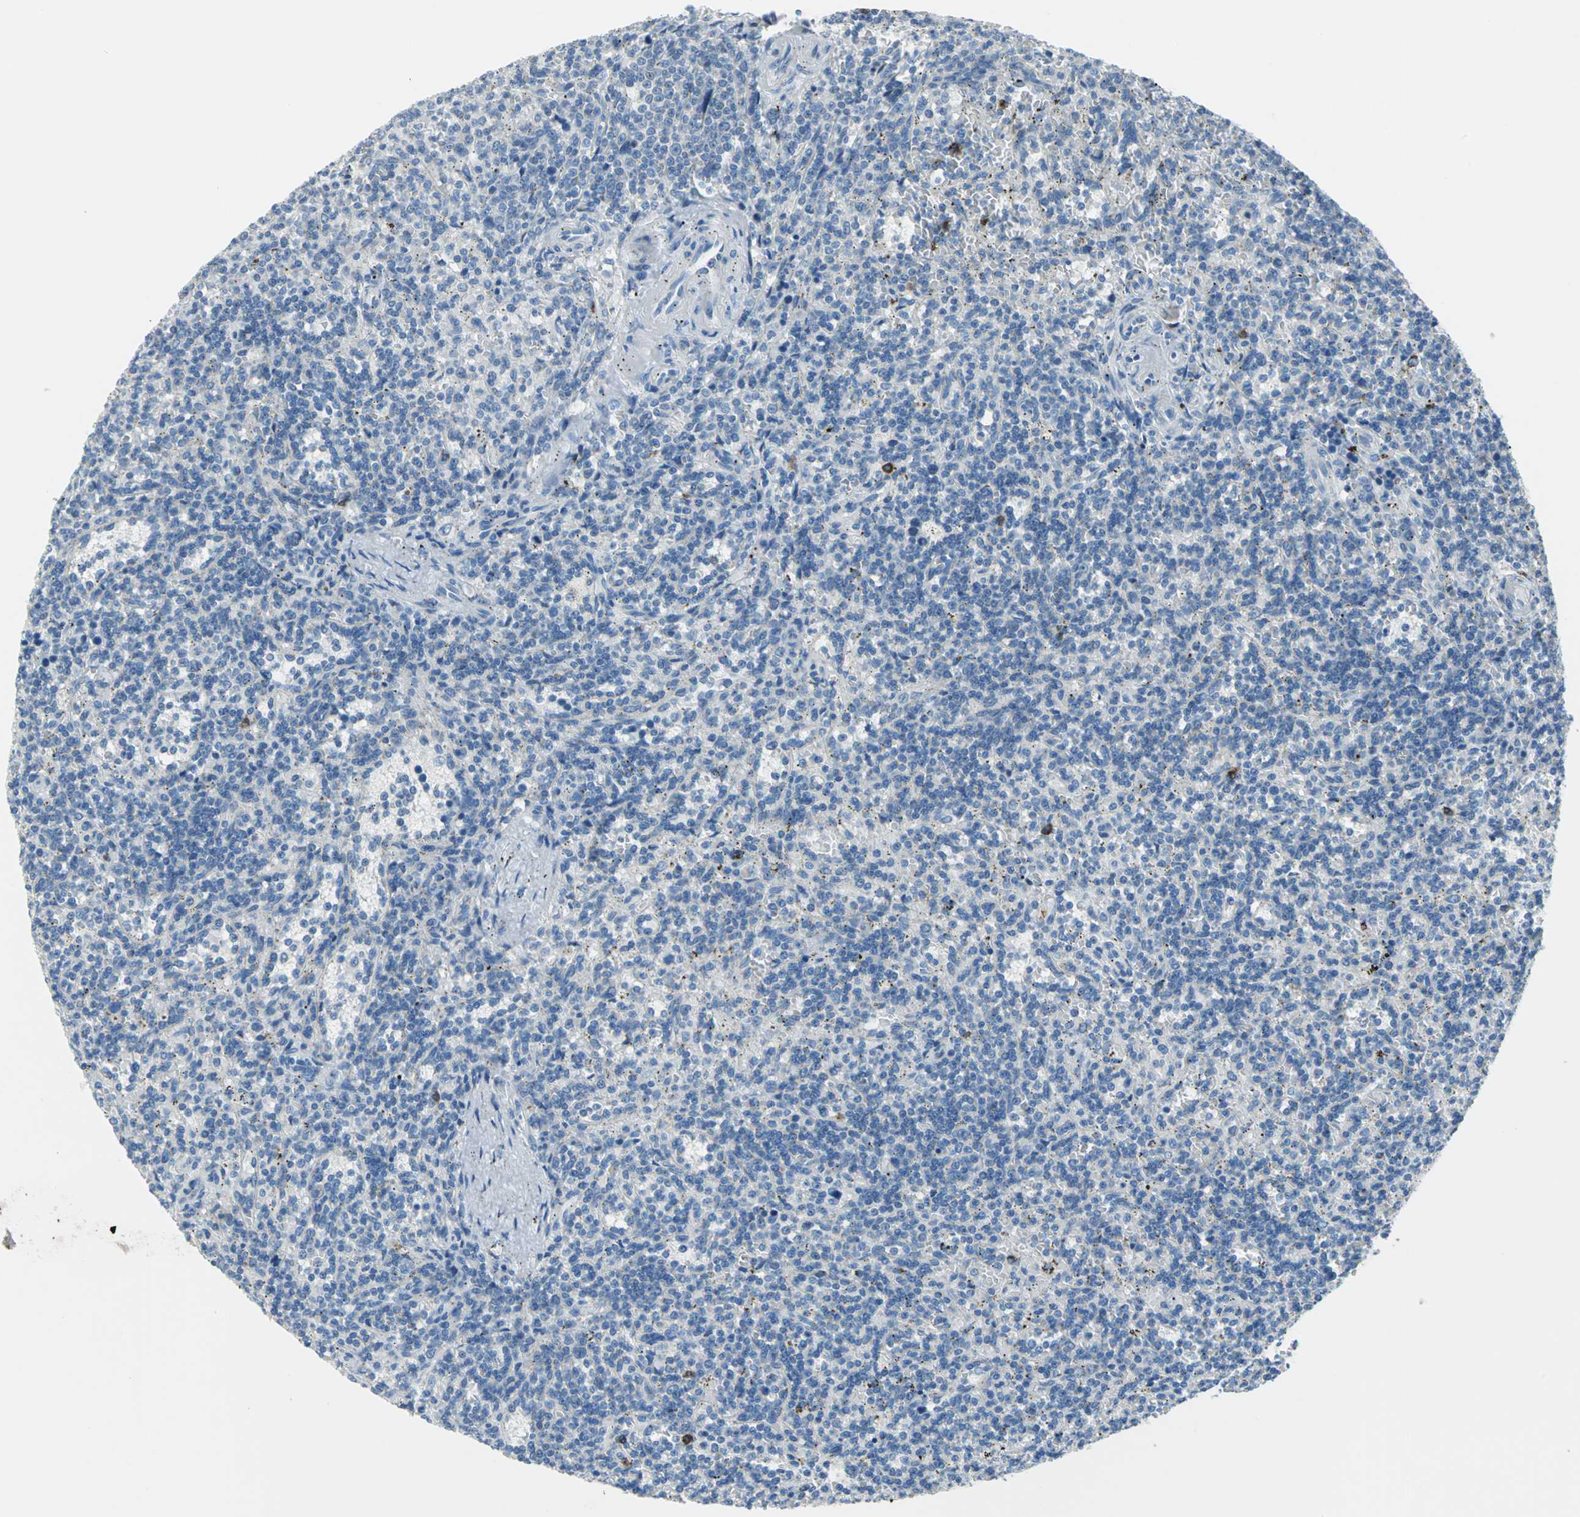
{"staining": {"intensity": "negative", "quantity": "none", "location": "none"}, "tissue": "lymphoma", "cell_type": "Tumor cells", "image_type": "cancer", "snomed": [{"axis": "morphology", "description": "Malignant lymphoma, non-Hodgkin's type, Low grade"}, {"axis": "topography", "description": "Spleen"}], "caption": "DAB (3,3'-diaminobenzidine) immunohistochemical staining of human lymphoma shows no significant positivity in tumor cells.", "gene": "ALOX15", "patient": {"sex": "male", "age": 73}}